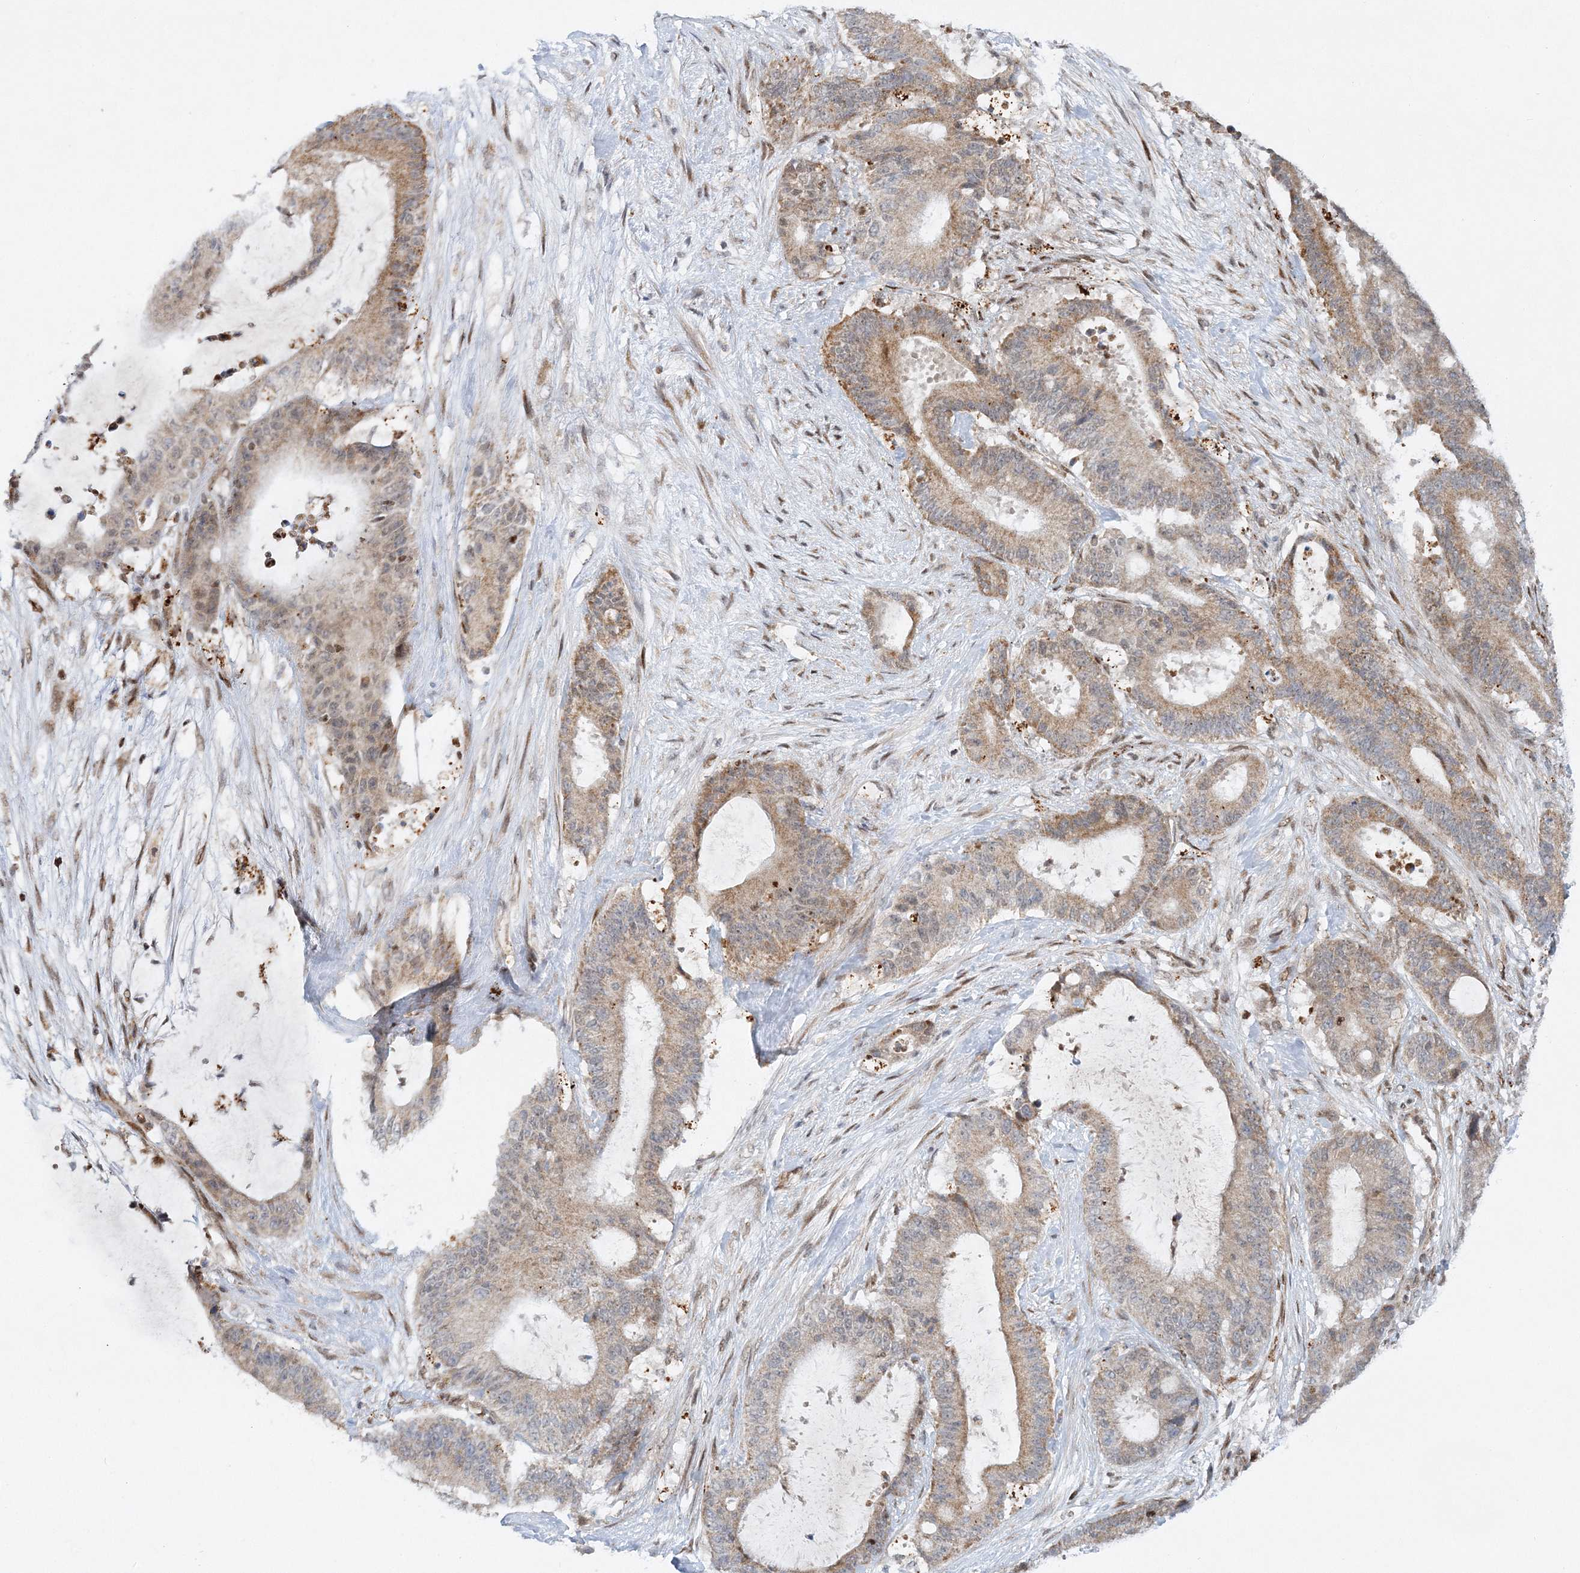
{"staining": {"intensity": "moderate", "quantity": ">75%", "location": "cytoplasmic/membranous"}, "tissue": "liver cancer", "cell_type": "Tumor cells", "image_type": "cancer", "snomed": [{"axis": "morphology", "description": "Normal tissue, NOS"}, {"axis": "morphology", "description": "Cholangiocarcinoma"}, {"axis": "topography", "description": "Liver"}, {"axis": "topography", "description": "Peripheral nerve tissue"}], "caption": "Immunohistochemistry image of cholangiocarcinoma (liver) stained for a protein (brown), which demonstrates medium levels of moderate cytoplasmic/membranous expression in about >75% of tumor cells.", "gene": "RAB11FIP2", "patient": {"sex": "female", "age": 73}}